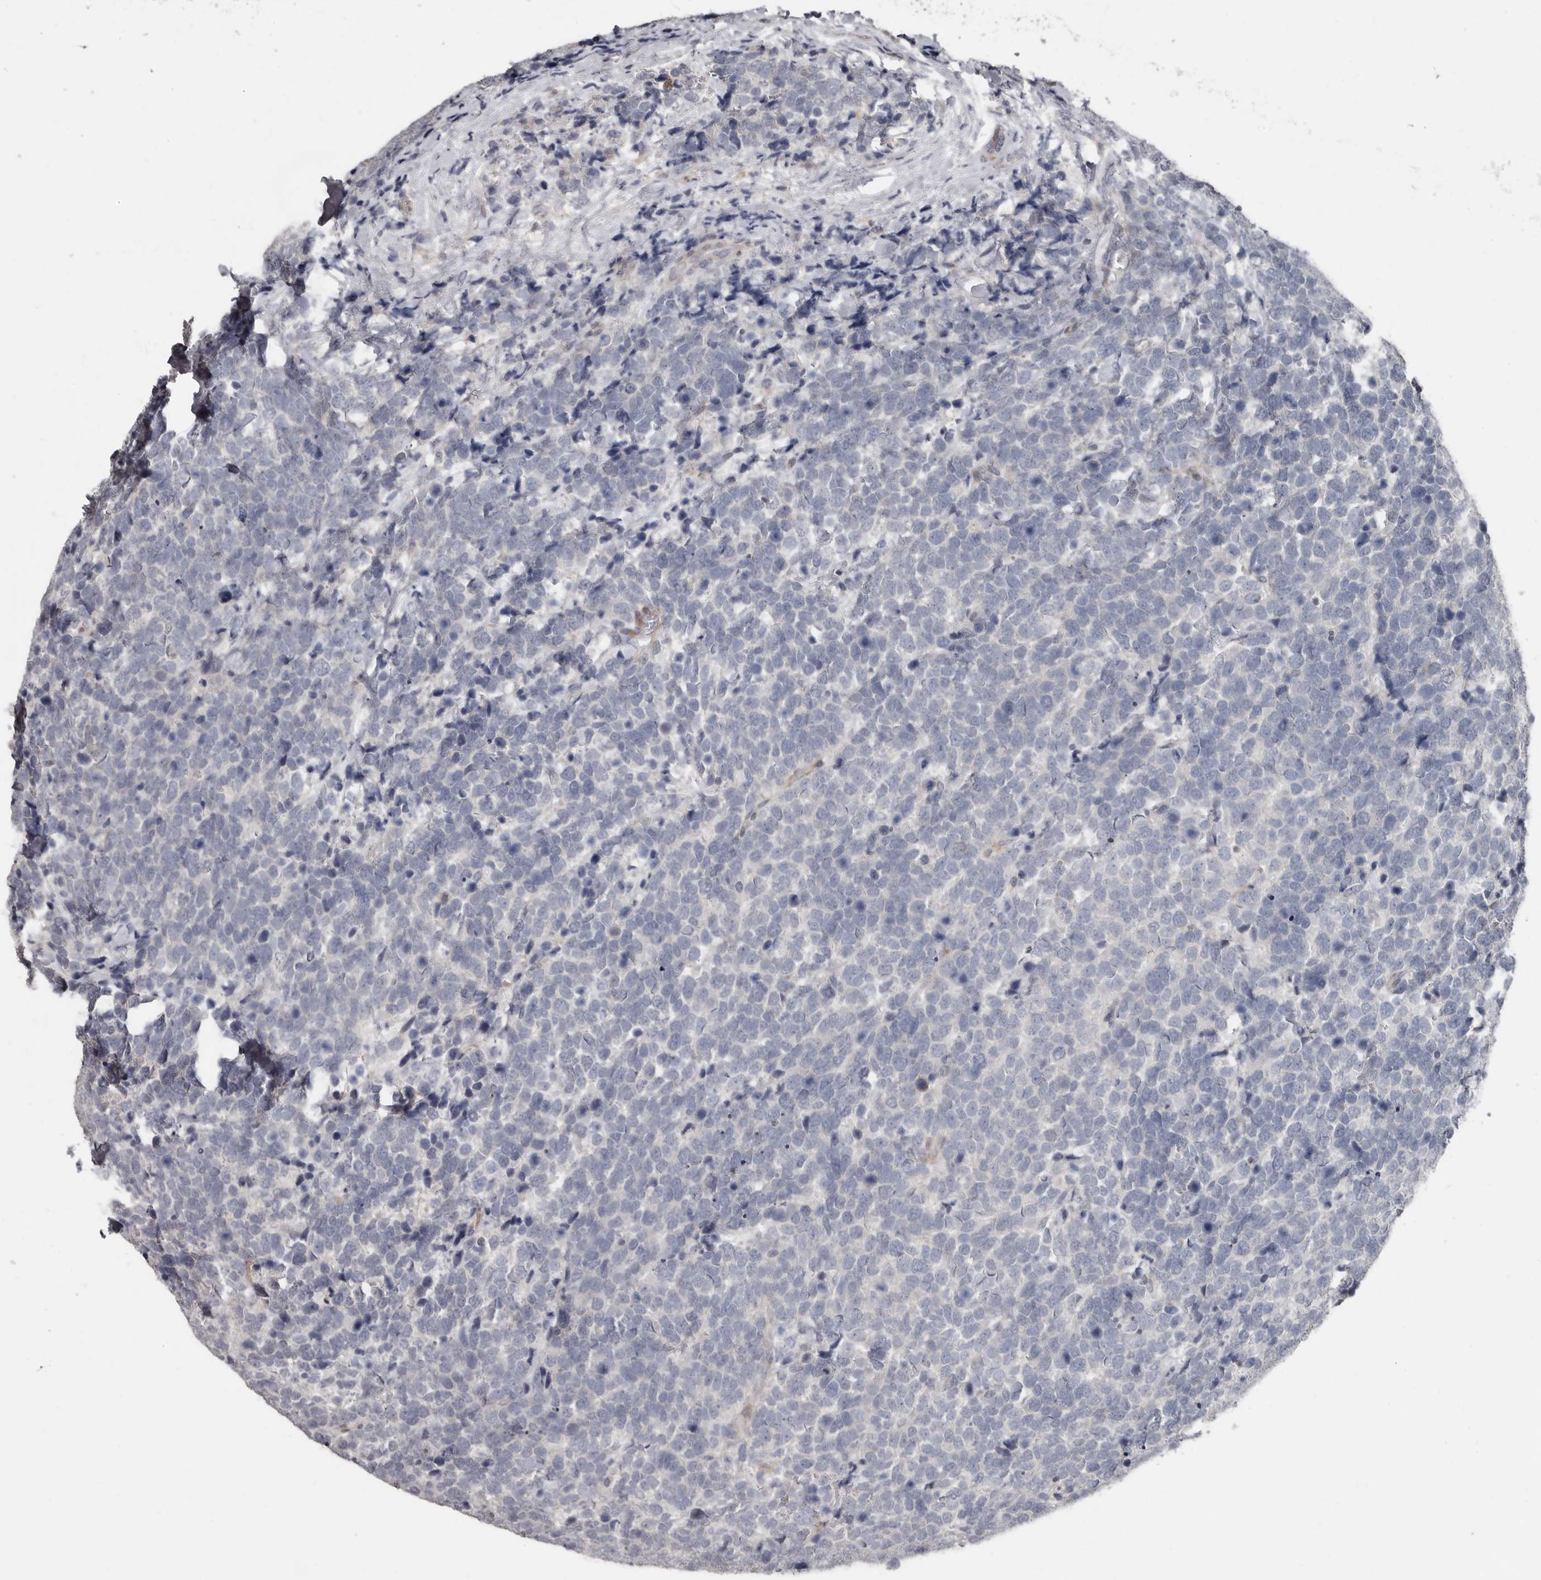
{"staining": {"intensity": "negative", "quantity": "none", "location": "none"}, "tissue": "urothelial cancer", "cell_type": "Tumor cells", "image_type": "cancer", "snomed": [{"axis": "morphology", "description": "Urothelial carcinoma, High grade"}, {"axis": "topography", "description": "Urinary bladder"}], "caption": "An immunohistochemistry (IHC) photomicrograph of high-grade urothelial carcinoma is shown. There is no staining in tumor cells of high-grade urothelial carcinoma.", "gene": "KCNJ8", "patient": {"sex": "female", "age": 82}}